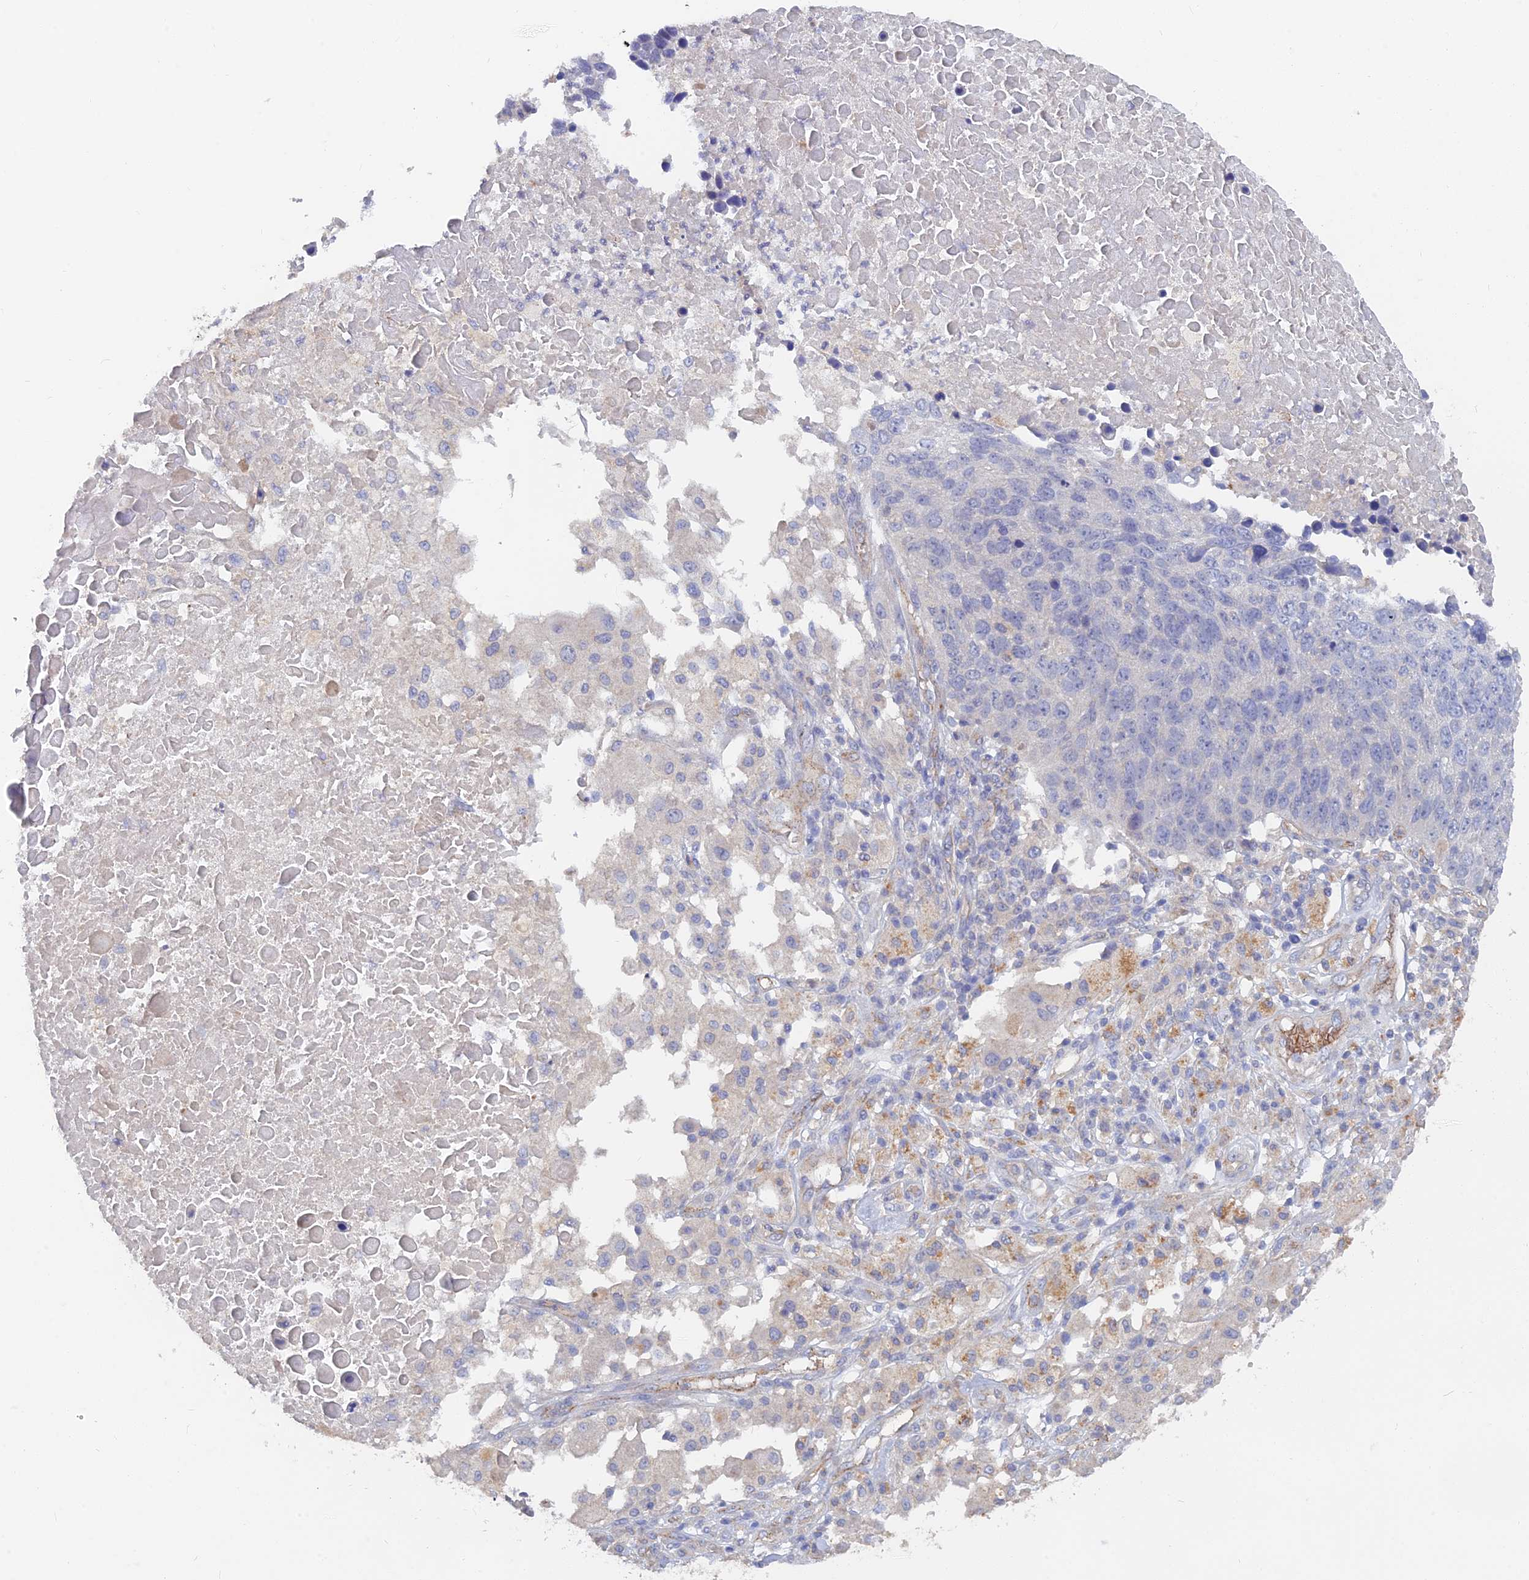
{"staining": {"intensity": "negative", "quantity": "none", "location": "none"}, "tissue": "lung cancer", "cell_type": "Tumor cells", "image_type": "cancer", "snomed": [{"axis": "morphology", "description": "Normal tissue, NOS"}, {"axis": "morphology", "description": "Squamous cell carcinoma, NOS"}, {"axis": "topography", "description": "Lymph node"}, {"axis": "topography", "description": "Lung"}], "caption": "Tumor cells show no significant expression in lung cancer.", "gene": "ARRDC1", "patient": {"sex": "male", "age": 66}}